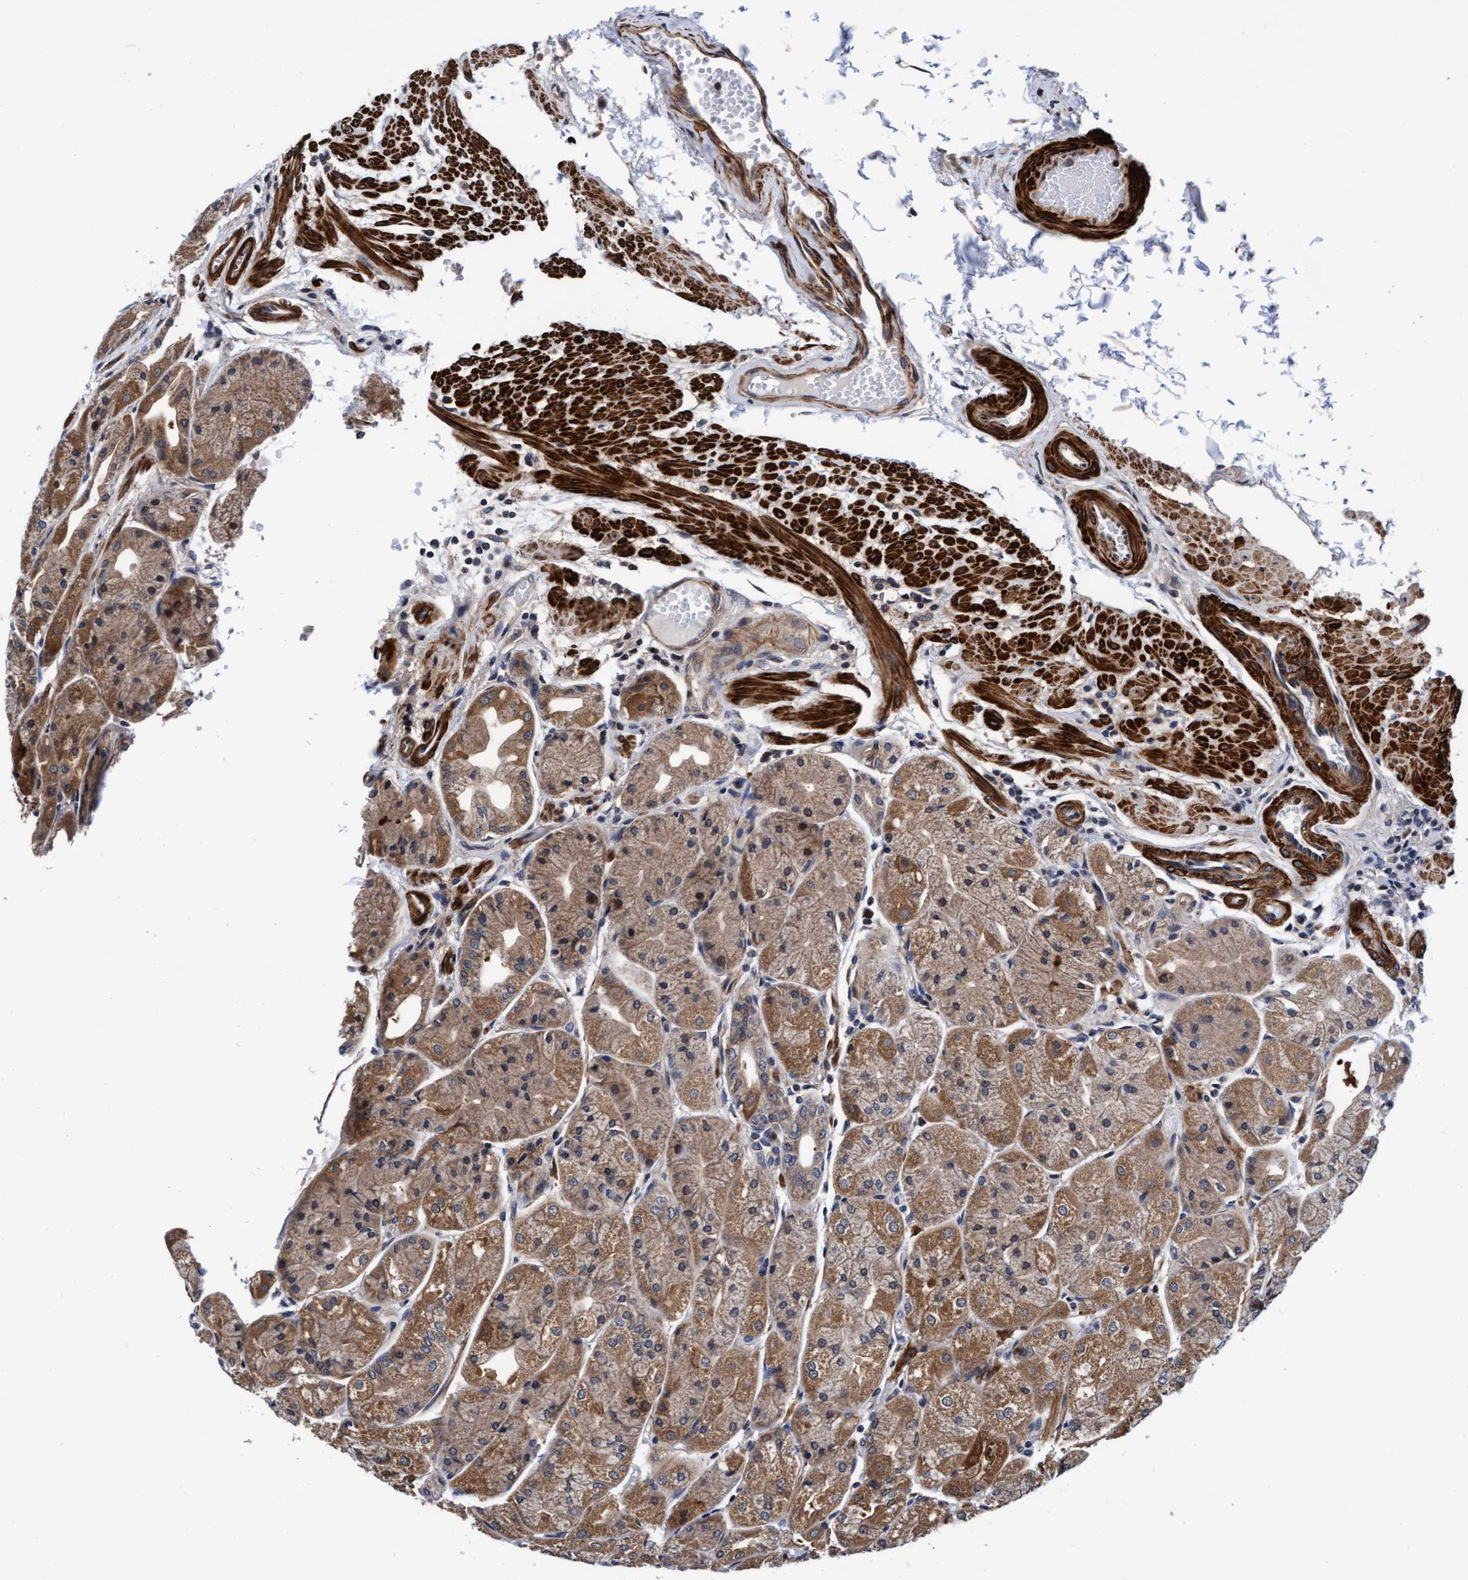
{"staining": {"intensity": "moderate", "quantity": ">75%", "location": "cytoplasmic/membranous"}, "tissue": "stomach", "cell_type": "Glandular cells", "image_type": "normal", "snomed": [{"axis": "morphology", "description": "Normal tissue, NOS"}, {"axis": "topography", "description": "Stomach, upper"}], "caption": "A brown stain highlights moderate cytoplasmic/membranous positivity of a protein in glandular cells of unremarkable human stomach. The staining was performed using DAB (3,3'-diaminobenzidine) to visualize the protein expression in brown, while the nuclei were stained in blue with hematoxylin (Magnification: 20x).", "gene": "EFCAB13", "patient": {"sex": "male", "age": 72}}